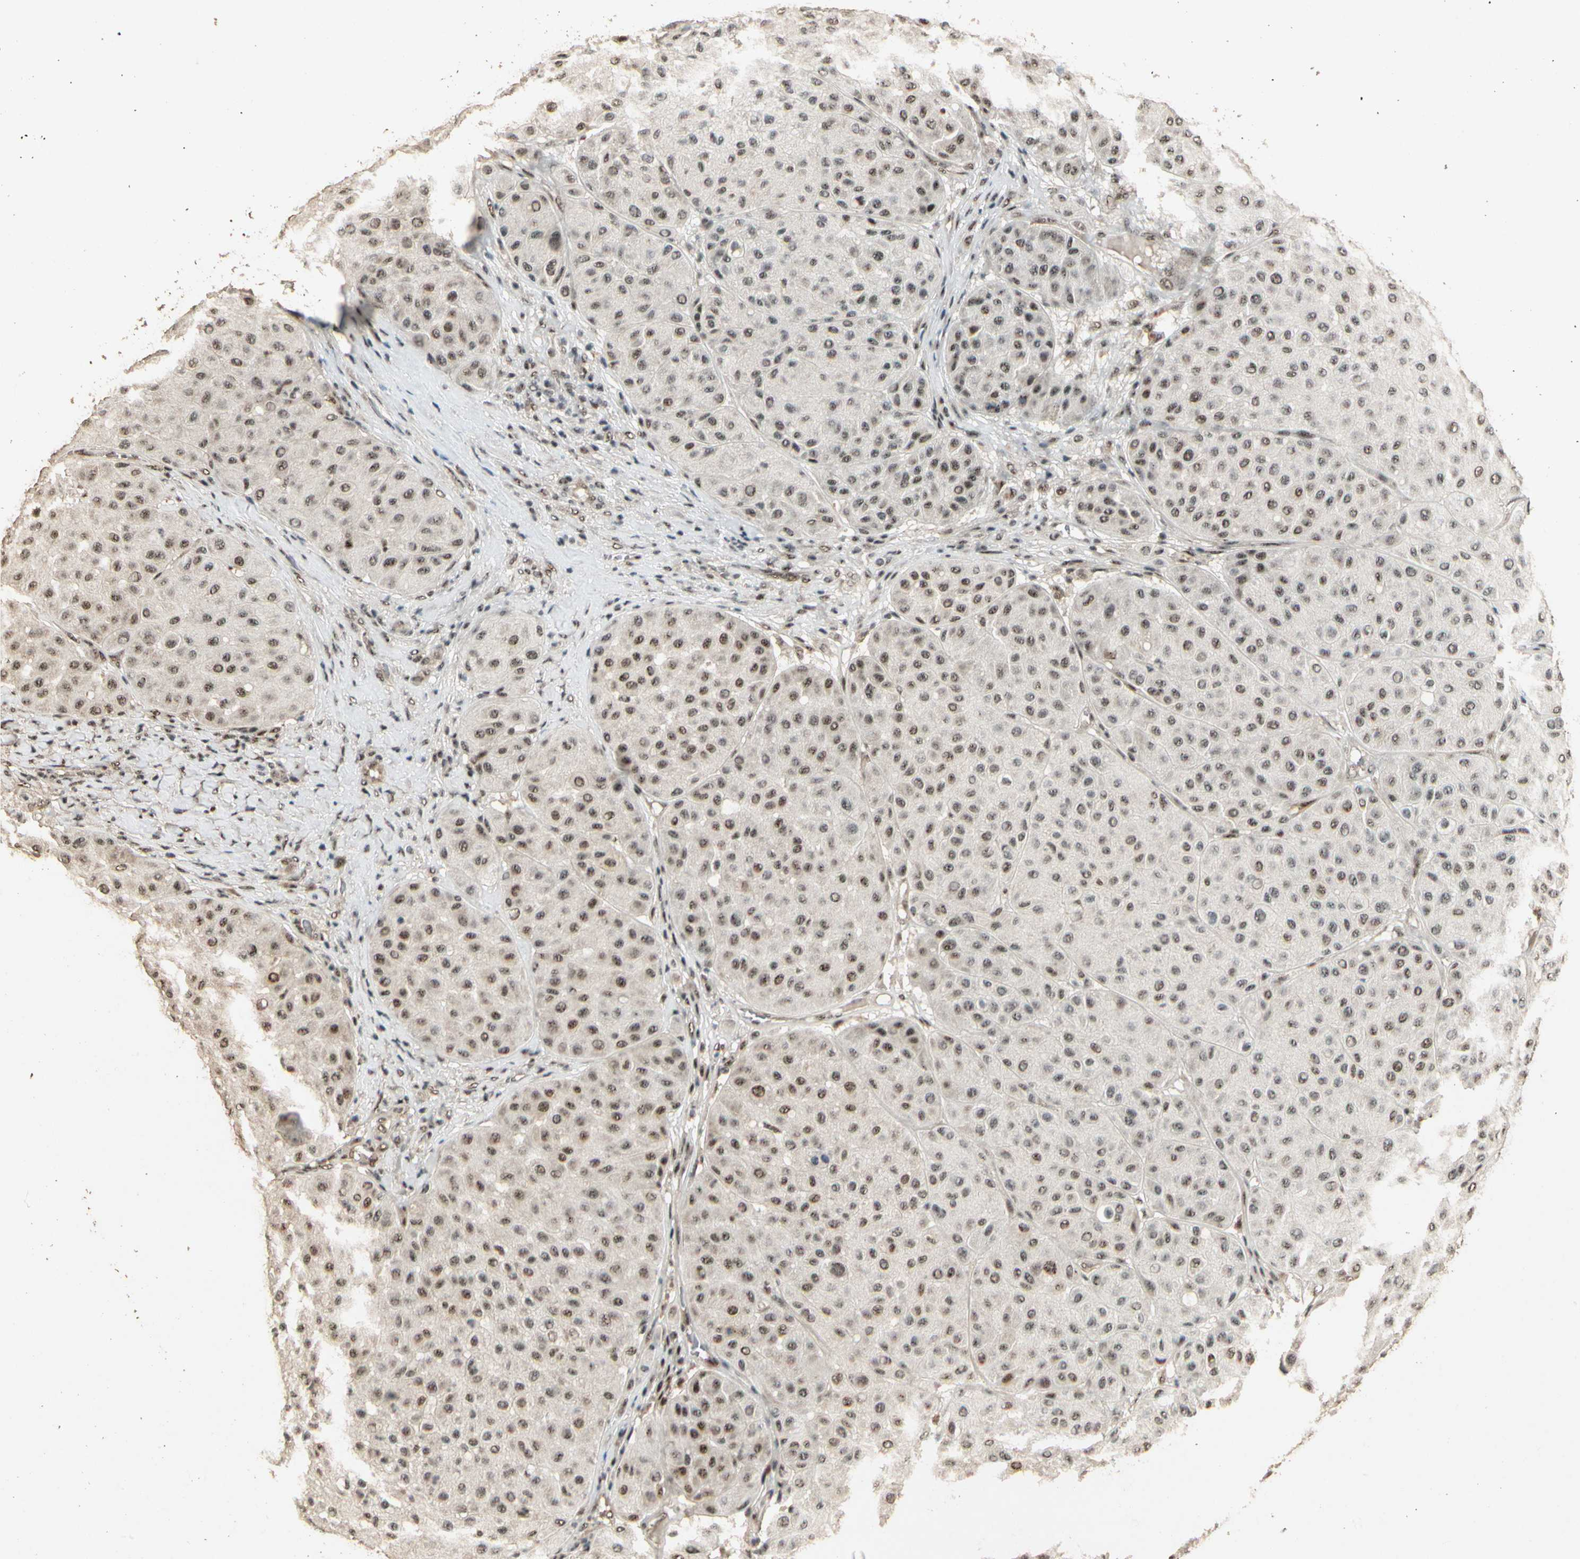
{"staining": {"intensity": "moderate", "quantity": ">75%", "location": "nuclear"}, "tissue": "melanoma", "cell_type": "Tumor cells", "image_type": "cancer", "snomed": [{"axis": "morphology", "description": "Normal tissue, NOS"}, {"axis": "morphology", "description": "Malignant melanoma, Metastatic site"}, {"axis": "topography", "description": "Skin"}], "caption": "Immunohistochemical staining of human melanoma demonstrates moderate nuclear protein positivity in about >75% of tumor cells.", "gene": "RBM25", "patient": {"sex": "male", "age": 41}}